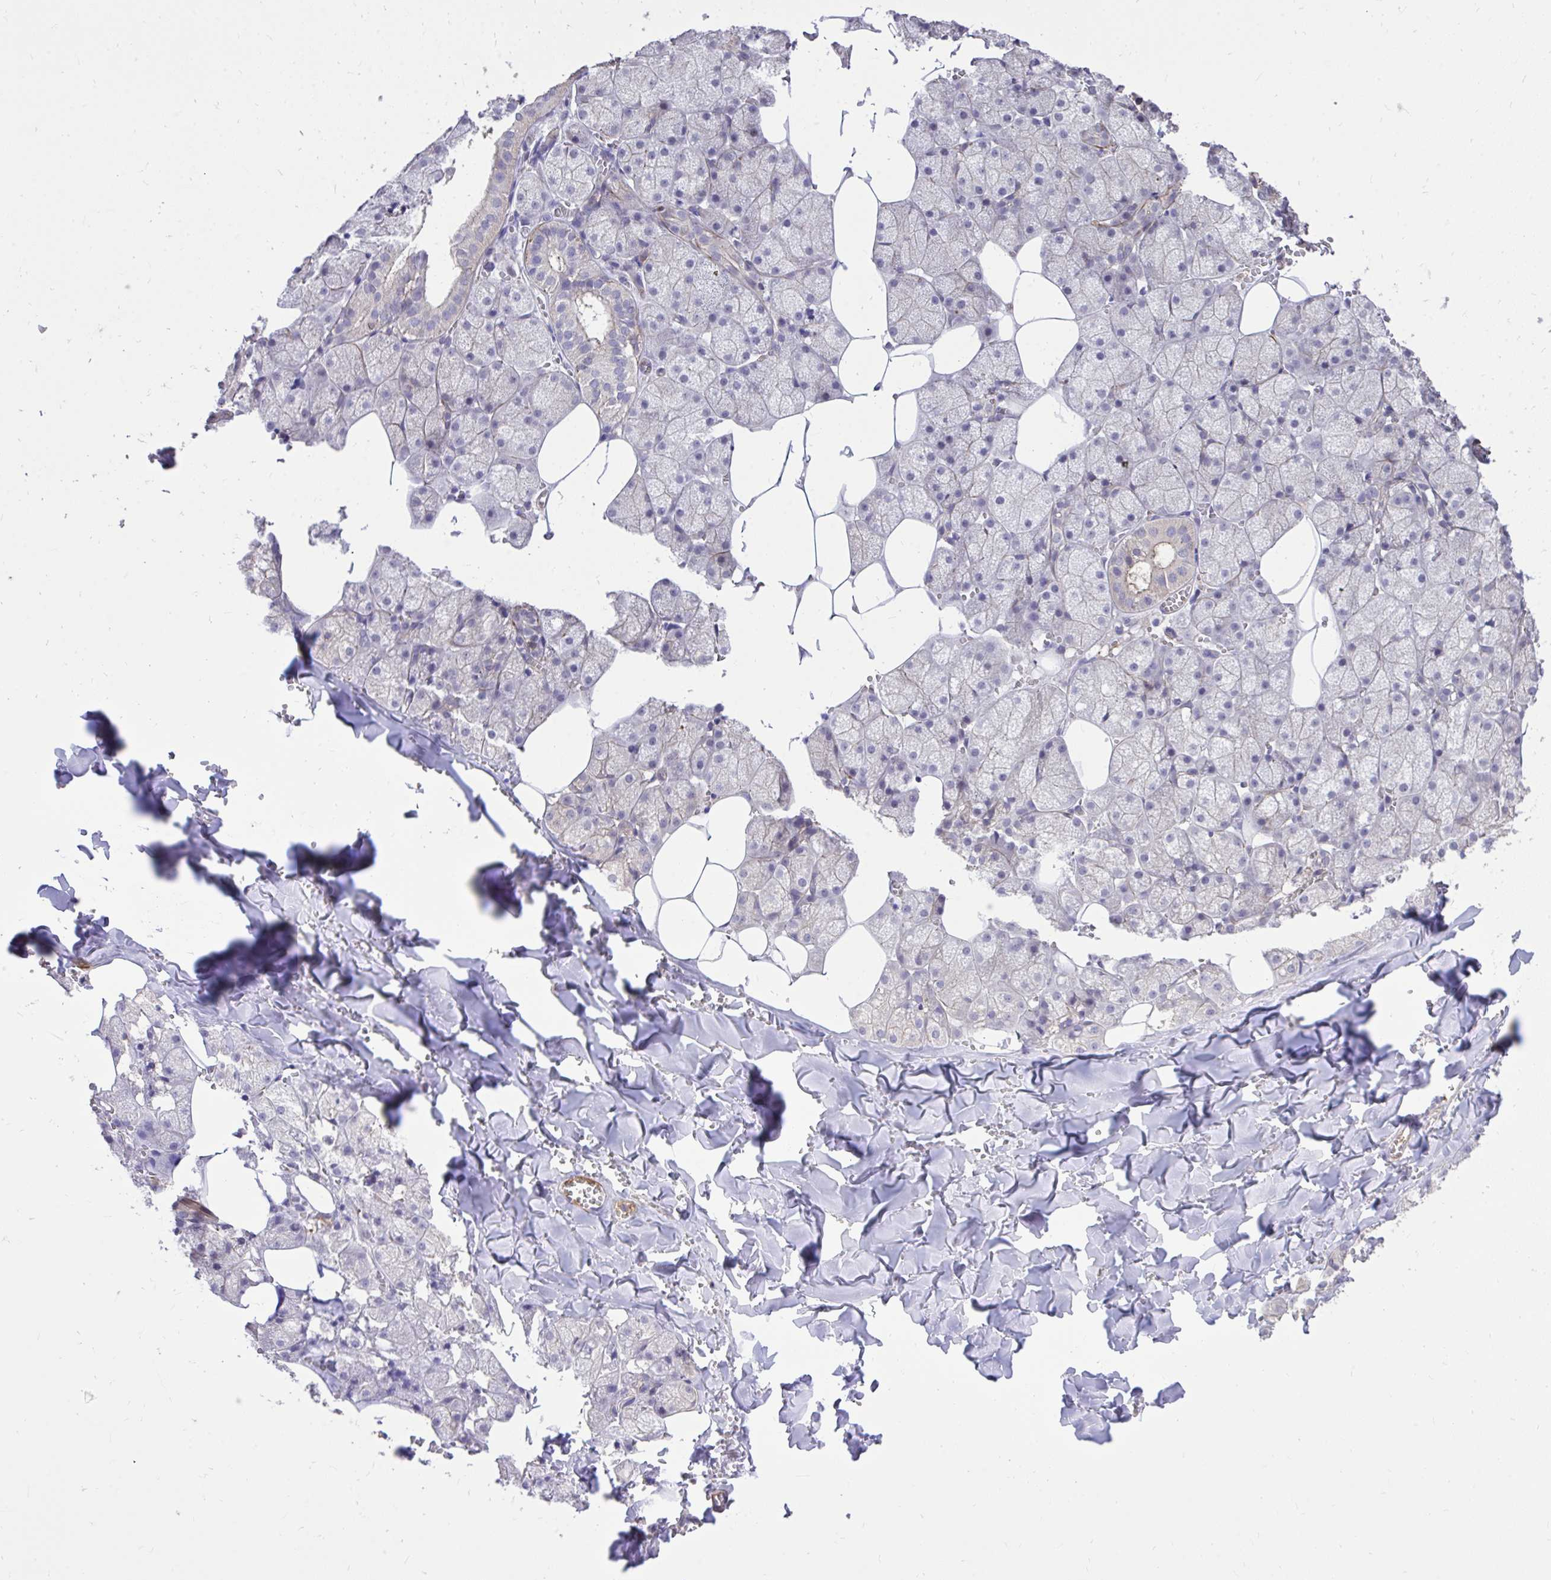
{"staining": {"intensity": "weak", "quantity": "<25%", "location": "cytoplasmic/membranous"}, "tissue": "salivary gland", "cell_type": "Glandular cells", "image_type": "normal", "snomed": [{"axis": "morphology", "description": "Normal tissue, NOS"}, {"axis": "topography", "description": "Salivary gland"}, {"axis": "topography", "description": "Peripheral nerve tissue"}], "caption": "The histopathology image demonstrates no significant expression in glandular cells of salivary gland.", "gene": "IGFL2", "patient": {"sex": "male", "age": 38}}